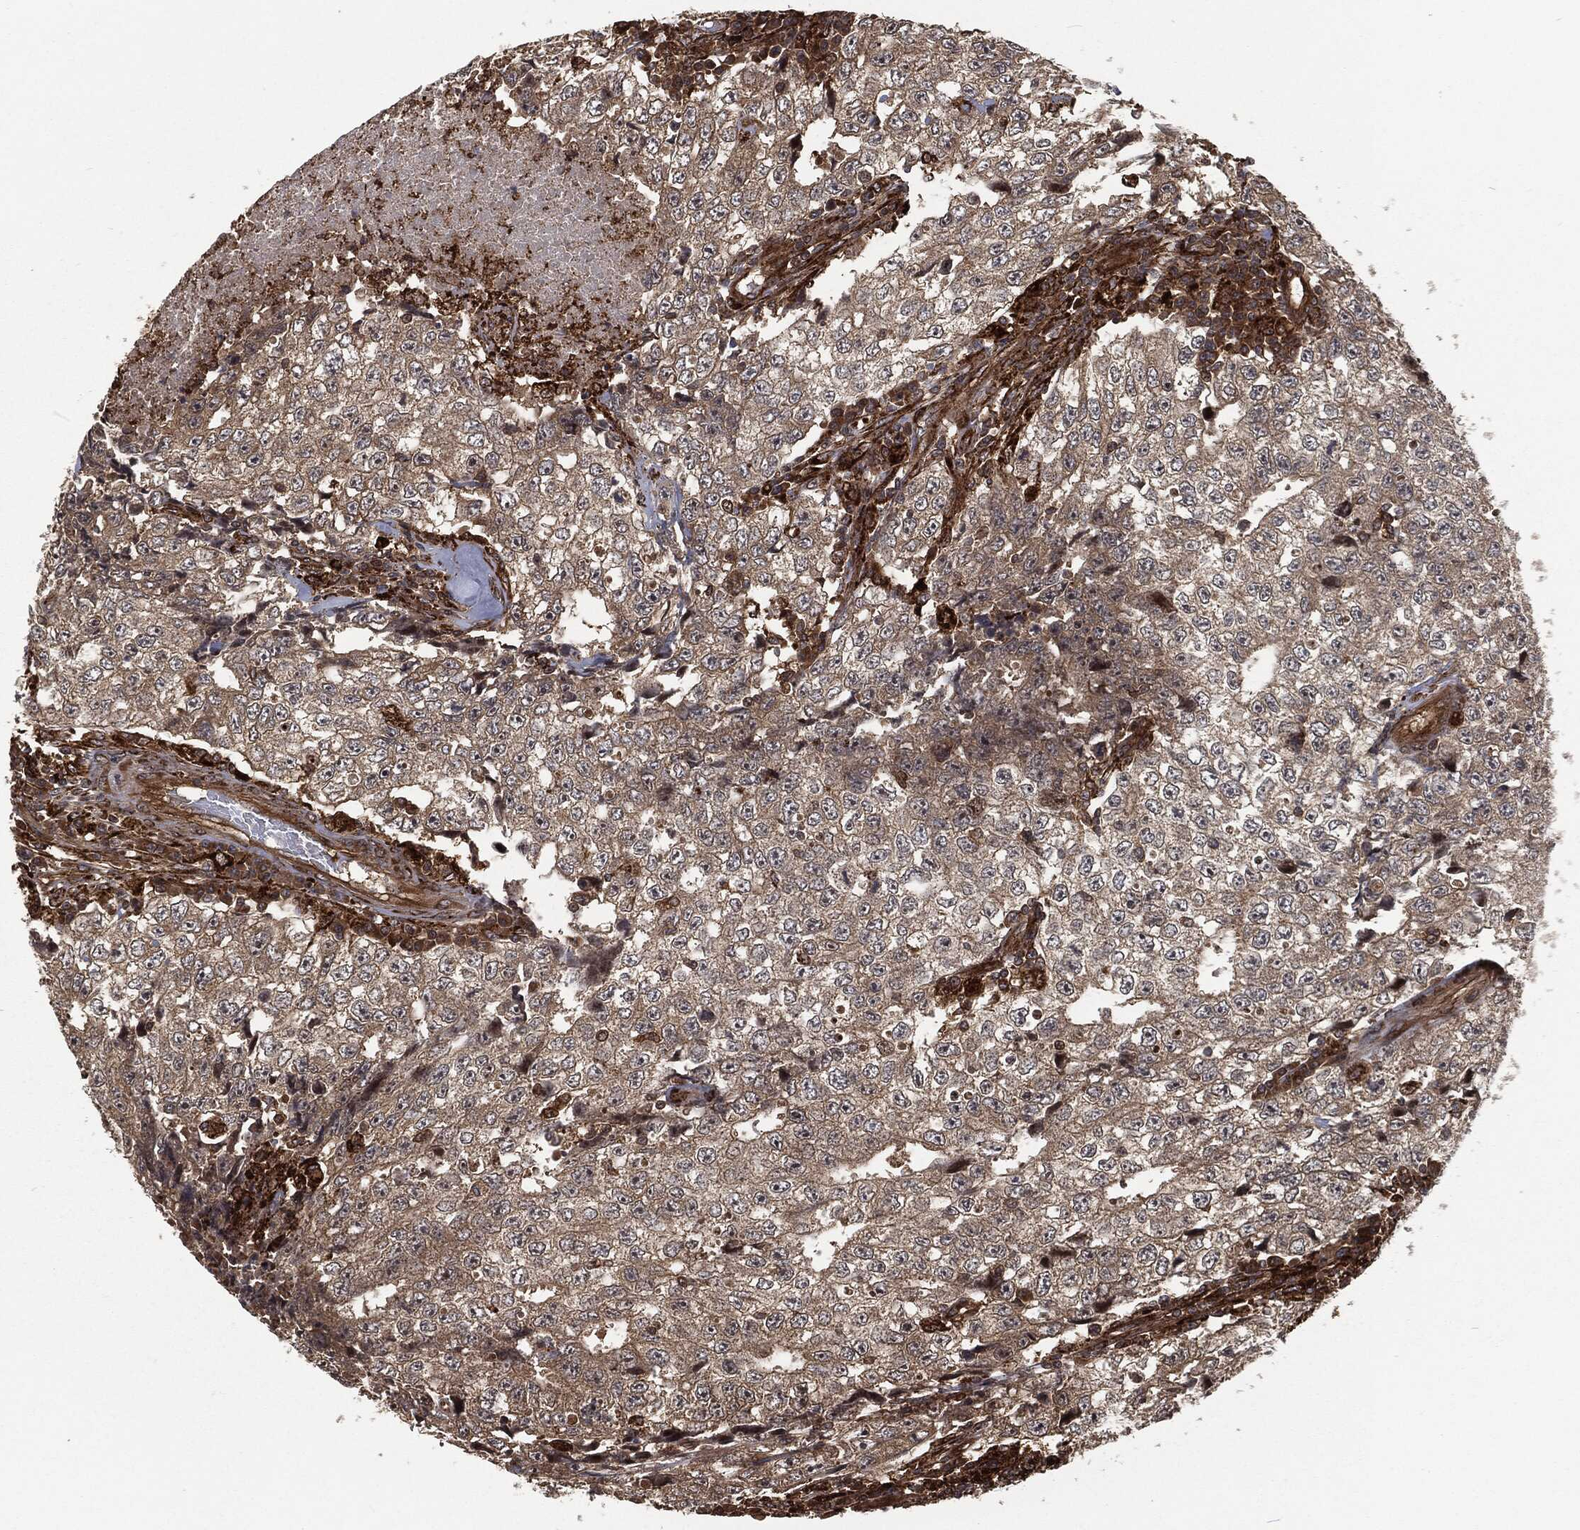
{"staining": {"intensity": "weak", "quantity": "25%-75%", "location": "cytoplasmic/membranous"}, "tissue": "testis cancer", "cell_type": "Tumor cells", "image_type": "cancer", "snomed": [{"axis": "morphology", "description": "Necrosis, NOS"}, {"axis": "morphology", "description": "Carcinoma, Embryonal, NOS"}, {"axis": "topography", "description": "Testis"}], "caption": "Testis embryonal carcinoma stained with DAB immunohistochemistry reveals low levels of weak cytoplasmic/membranous expression in about 25%-75% of tumor cells.", "gene": "RFTN1", "patient": {"sex": "male", "age": 19}}